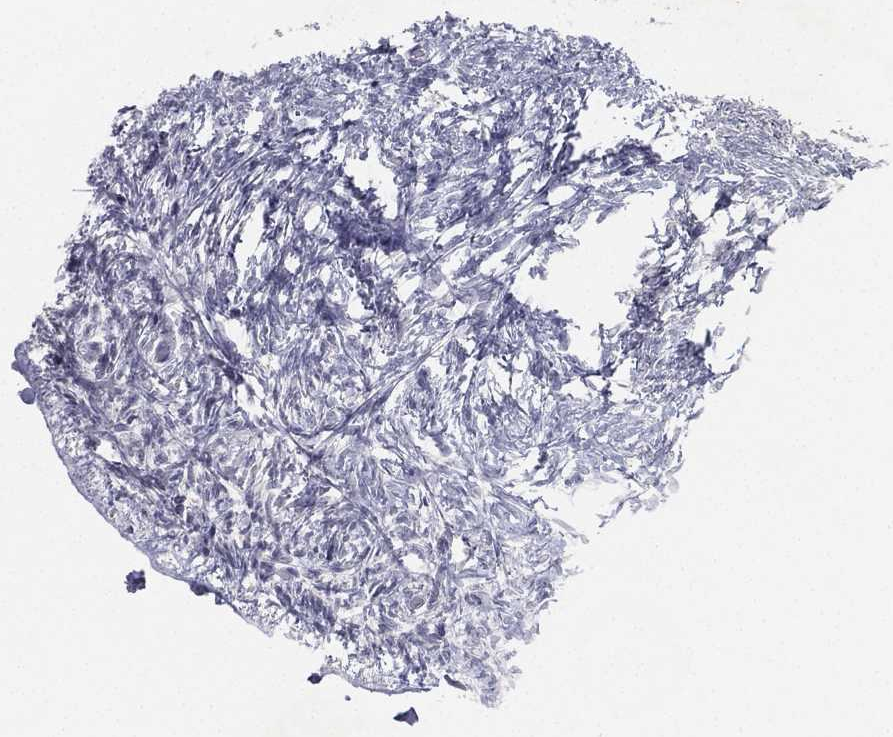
{"staining": {"intensity": "negative", "quantity": "none", "location": "none"}, "tissue": "ovary", "cell_type": "Ovarian stroma cells", "image_type": "normal", "snomed": [{"axis": "morphology", "description": "Normal tissue, NOS"}, {"axis": "topography", "description": "Ovary"}], "caption": "The image reveals no significant staining in ovarian stroma cells of ovary.", "gene": "MS4A8", "patient": {"sex": "female", "age": 34}}